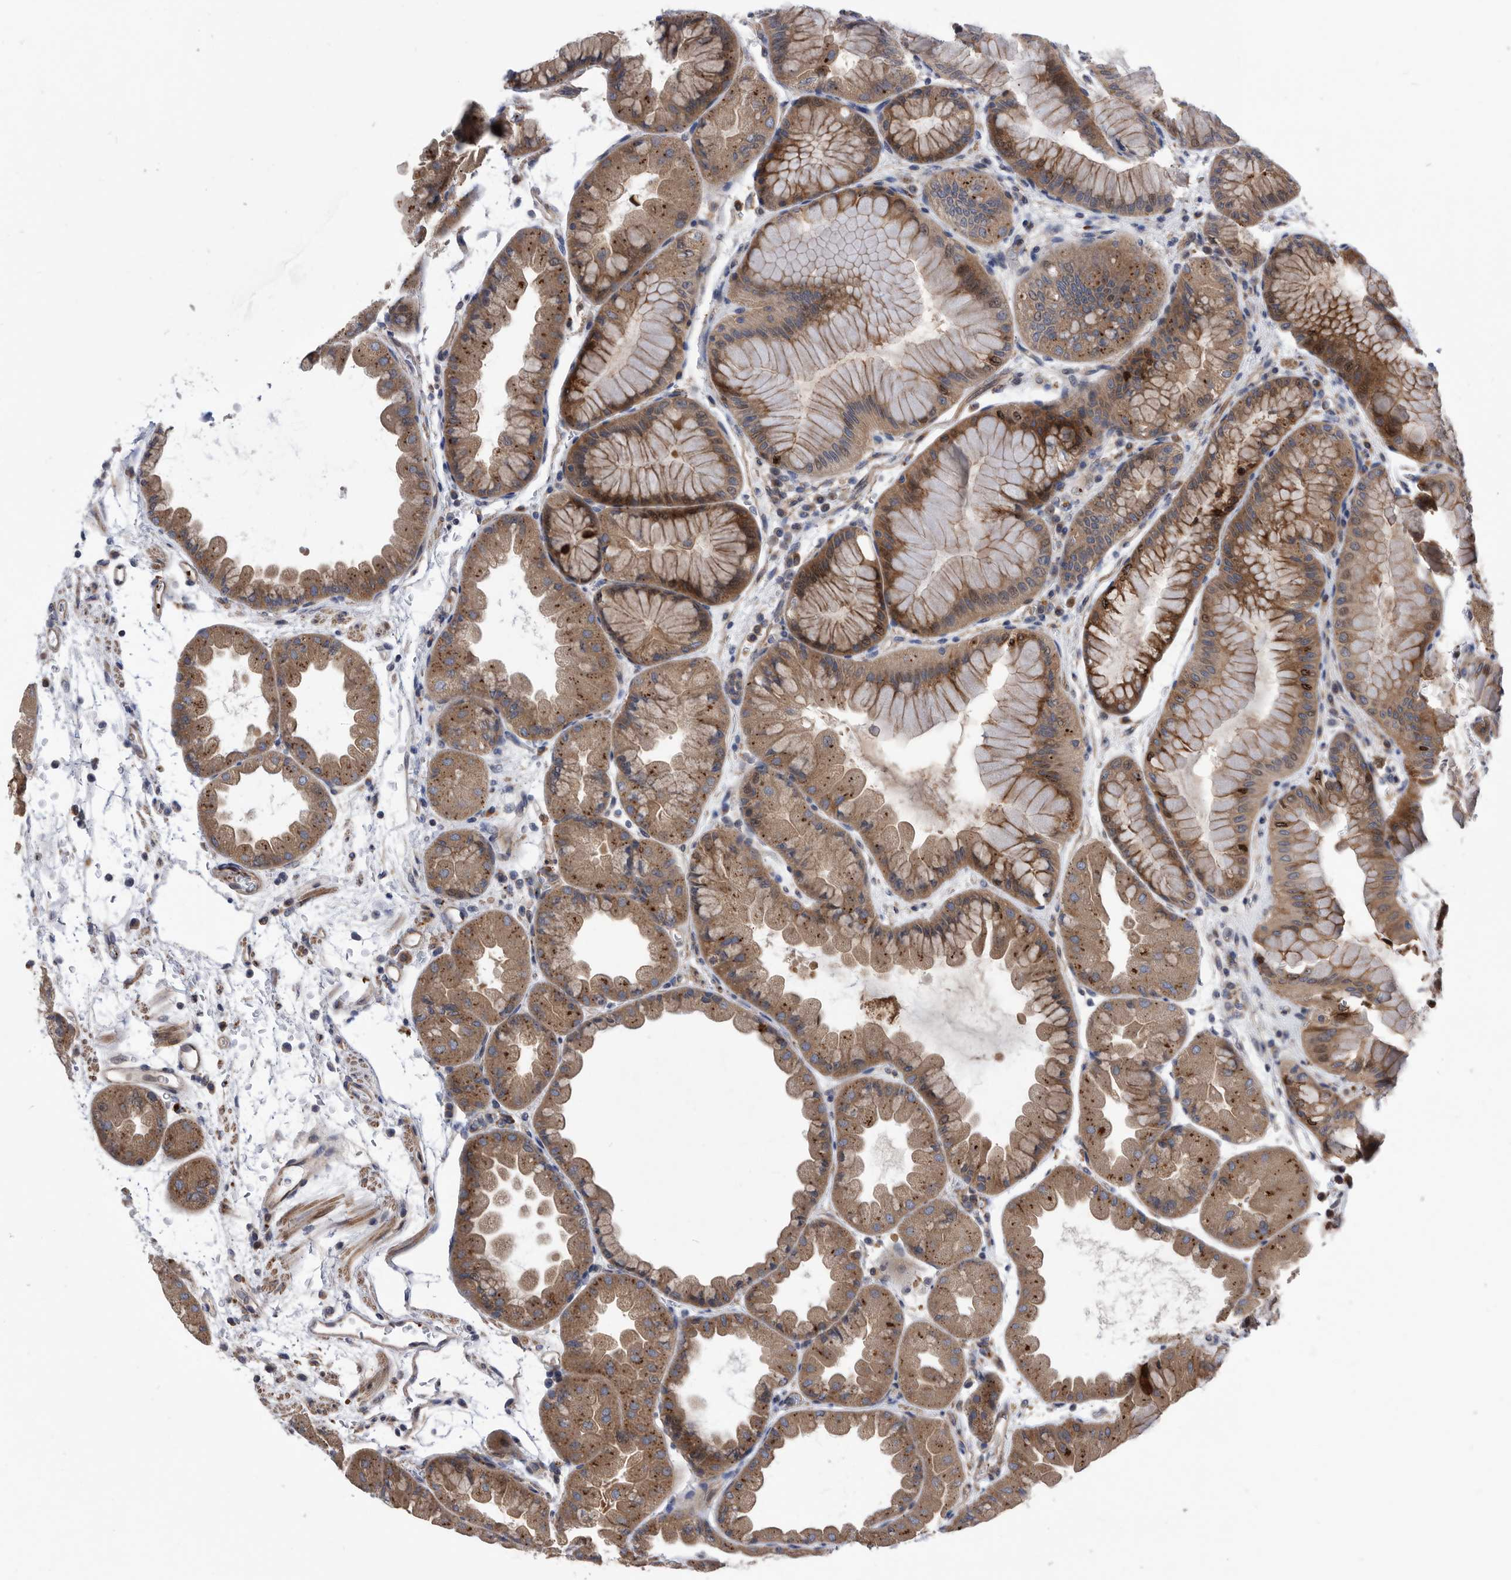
{"staining": {"intensity": "strong", "quantity": ">75%", "location": "cytoplasmic/membranous"}, "tissue": "stomach", "cell_type": "Glandular cells", "image_type": "normal", "snomed": [{"axis": "morphology", "description": "Normal tissue, NOS"}, {"axis": "topography", "description": "Stomach, upper"}], "caption": "This image shows immunohistochemistry staining of benign human stomach, with high strong cytoplasmic/membranous expression in about >75% of glandular cells.", "gene": "BAIAP3", "patient": {"sex": "male", "age": 47}}